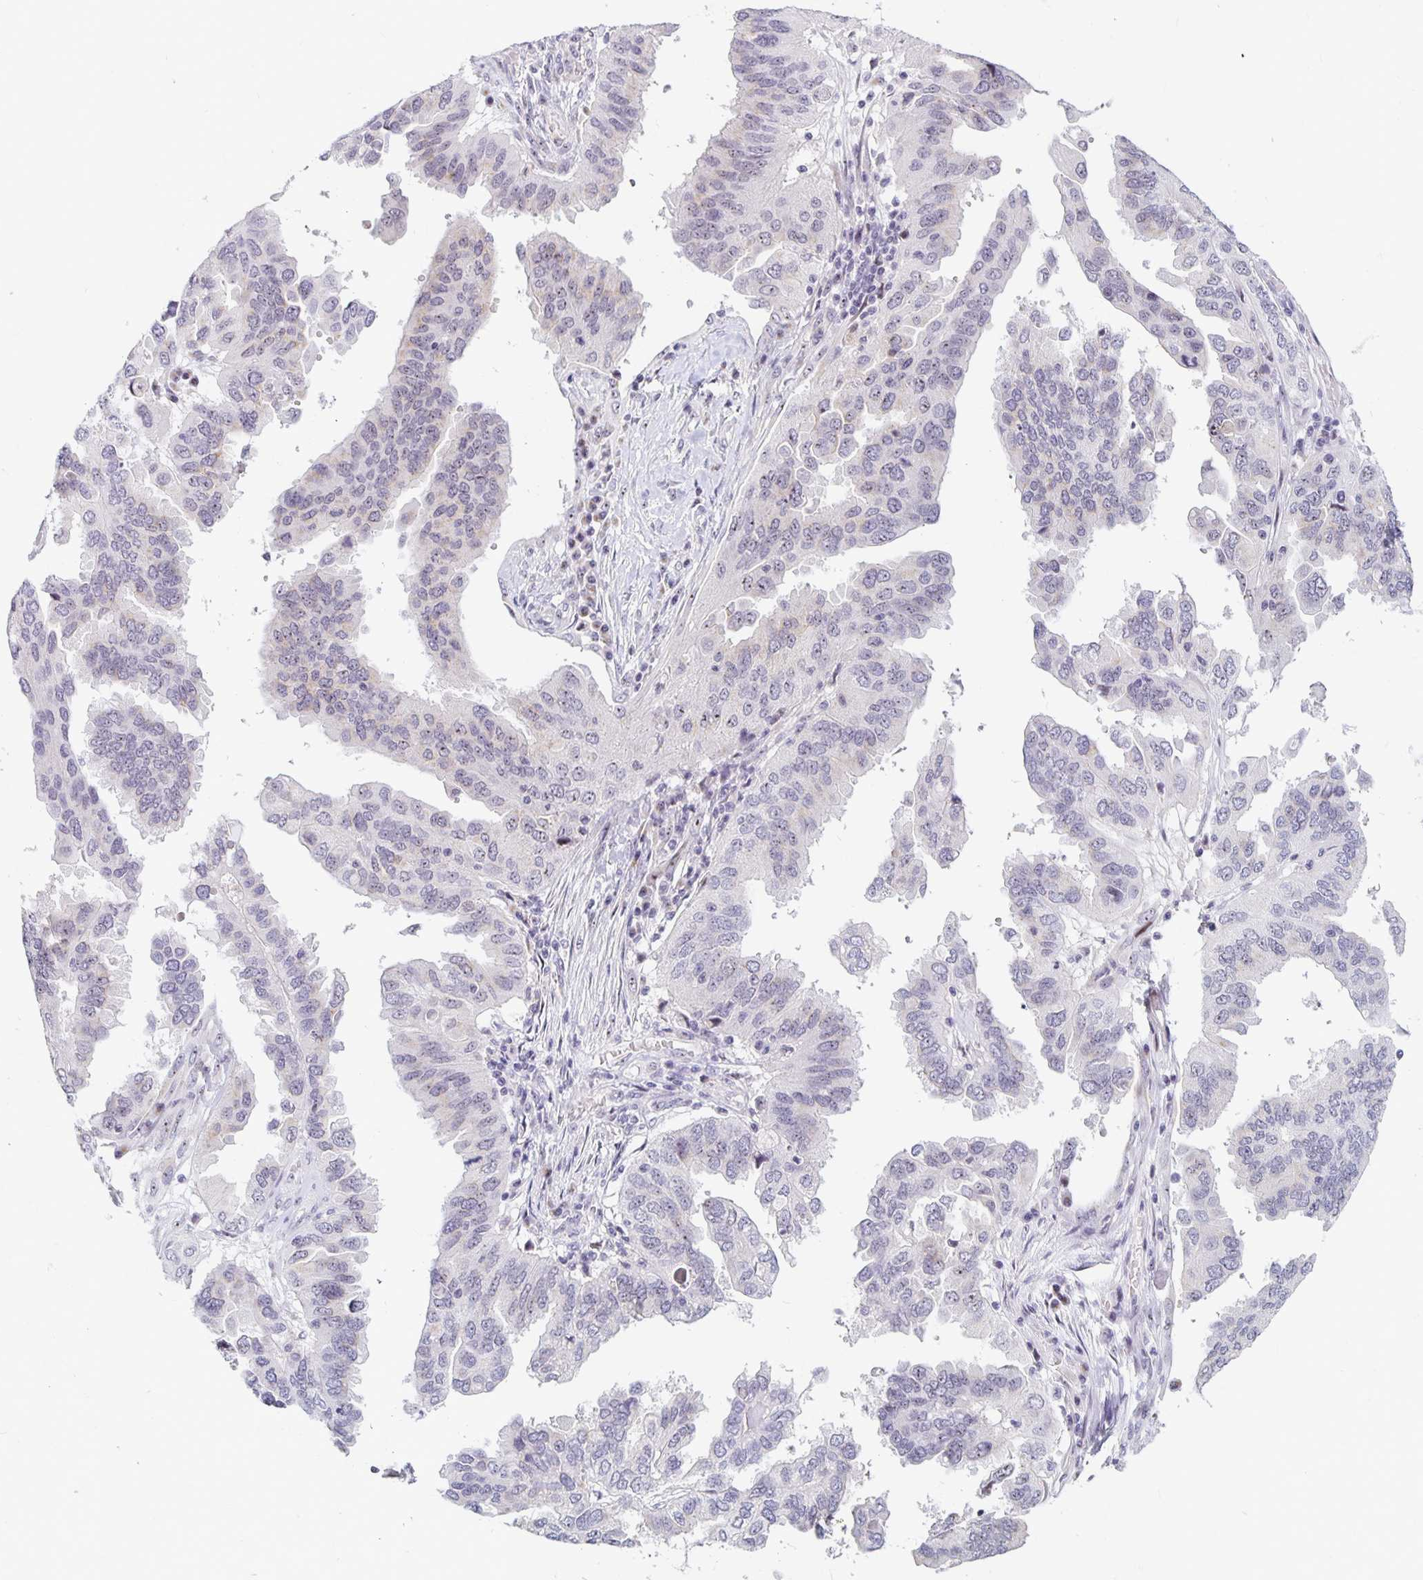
{"staining": {"intensity": "weak", "quantity": "<25%", "location": "nuclear"}, "tissue": "ovarian cancer", "cell_type": "Tumor cells", "image_type": "cancer", "snomed": [{"axis": "morphology", "description": "Cystadenocarcinoma, serous, NOS"}, {"axis": "topography", "description": "Ovary"}], "caption": "Human ovarian cancer stained for a protein using IHC displays no expression in tumor cells.", "gene": "NUP85", "patient": {"sex": "female", "age": 79}}